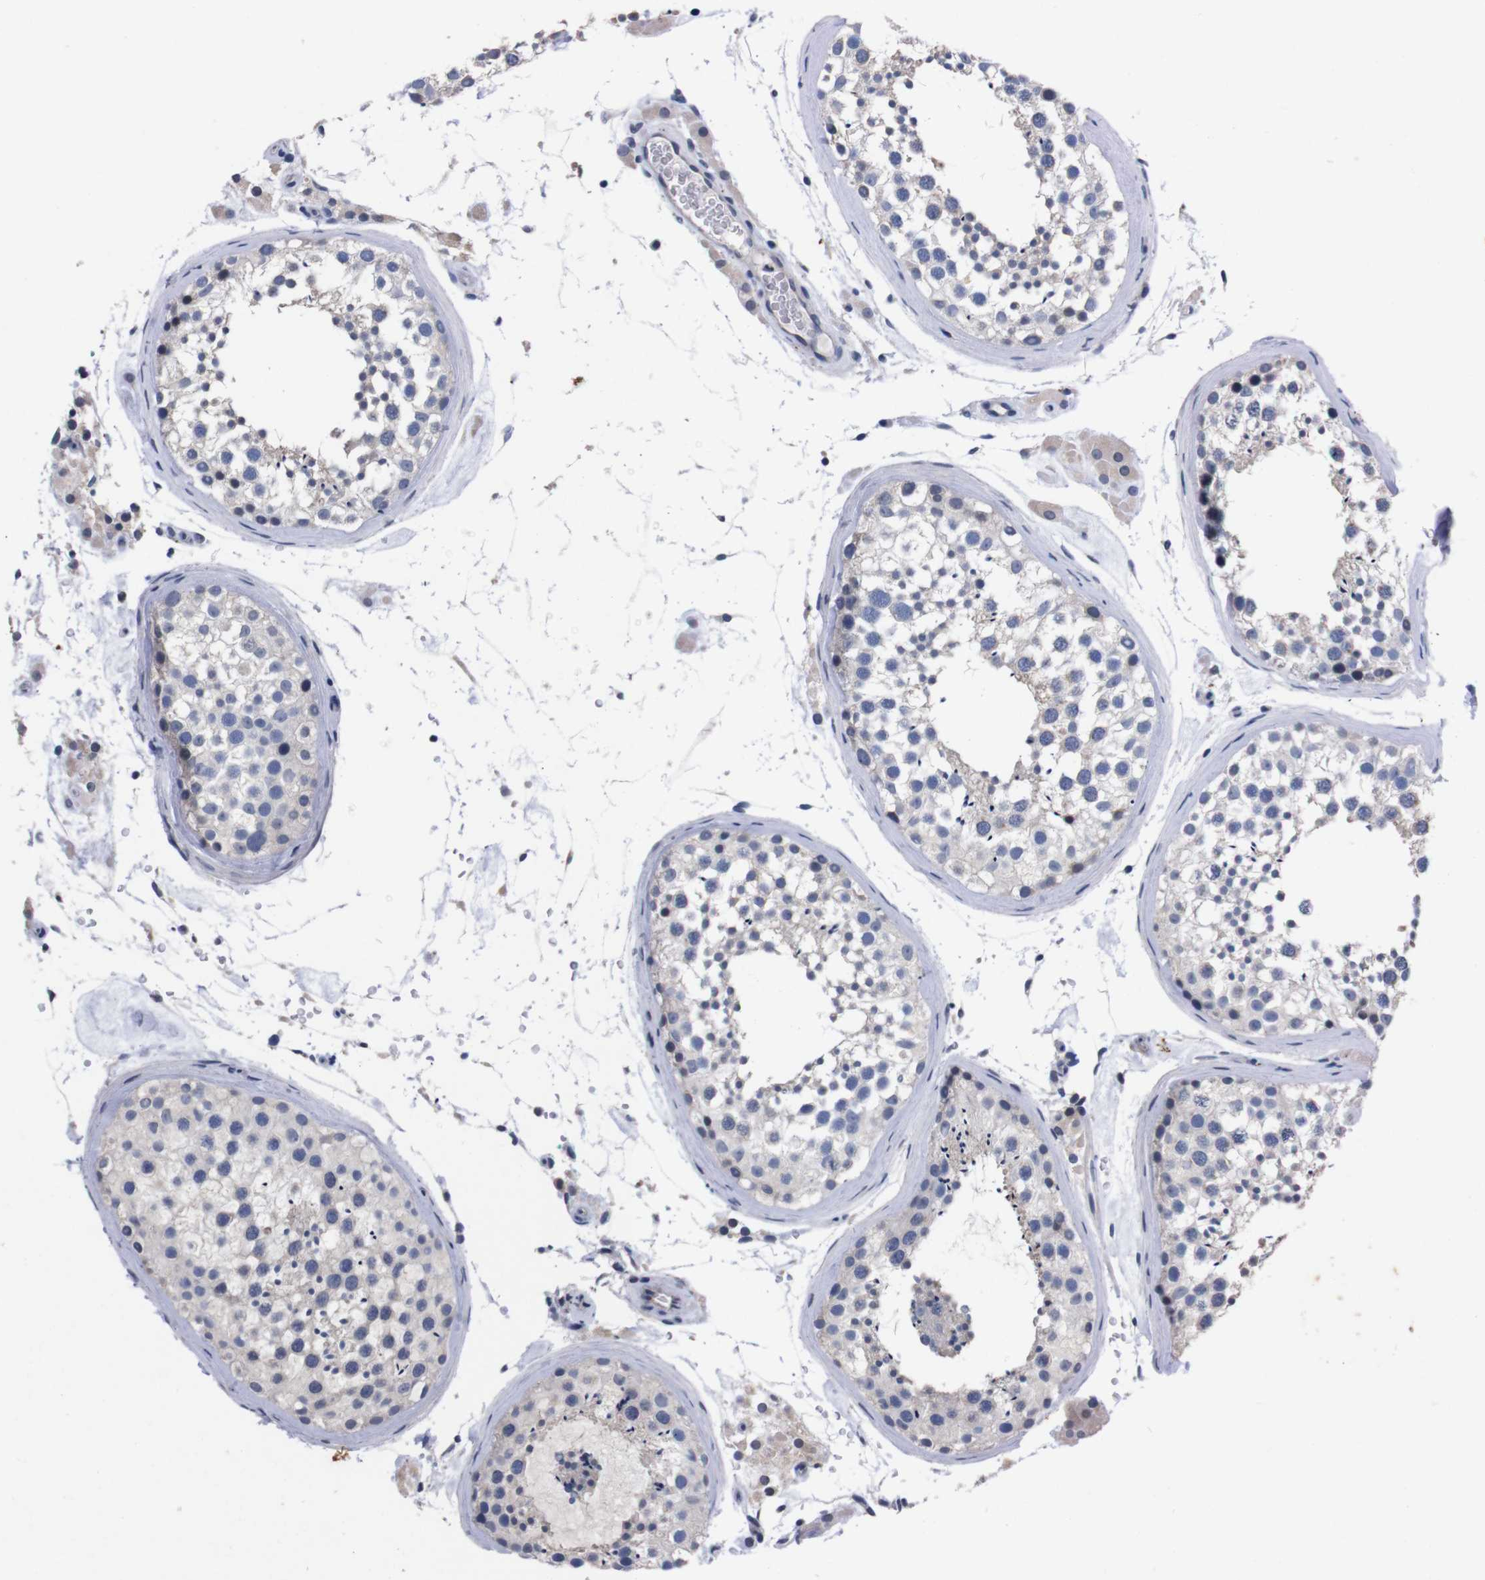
{"staining": {"intensity": "negative", "quantity": "none", "location": "none"}, "tissue": "testis", "cell_type": "Cells in seminiferous ducts", "image_type": "normal", "snomed": [{"axis": "morphology", "description": "Normal tissue, NOS"}, {"axis": "topography", "description": "Testis"}], "caption": "Testis stained for a protein using IHC reveals no positivity cells in seminiferous ducts.", "gene": "TNFRSF21", "patient": {"sex": "male", "age": 46}}